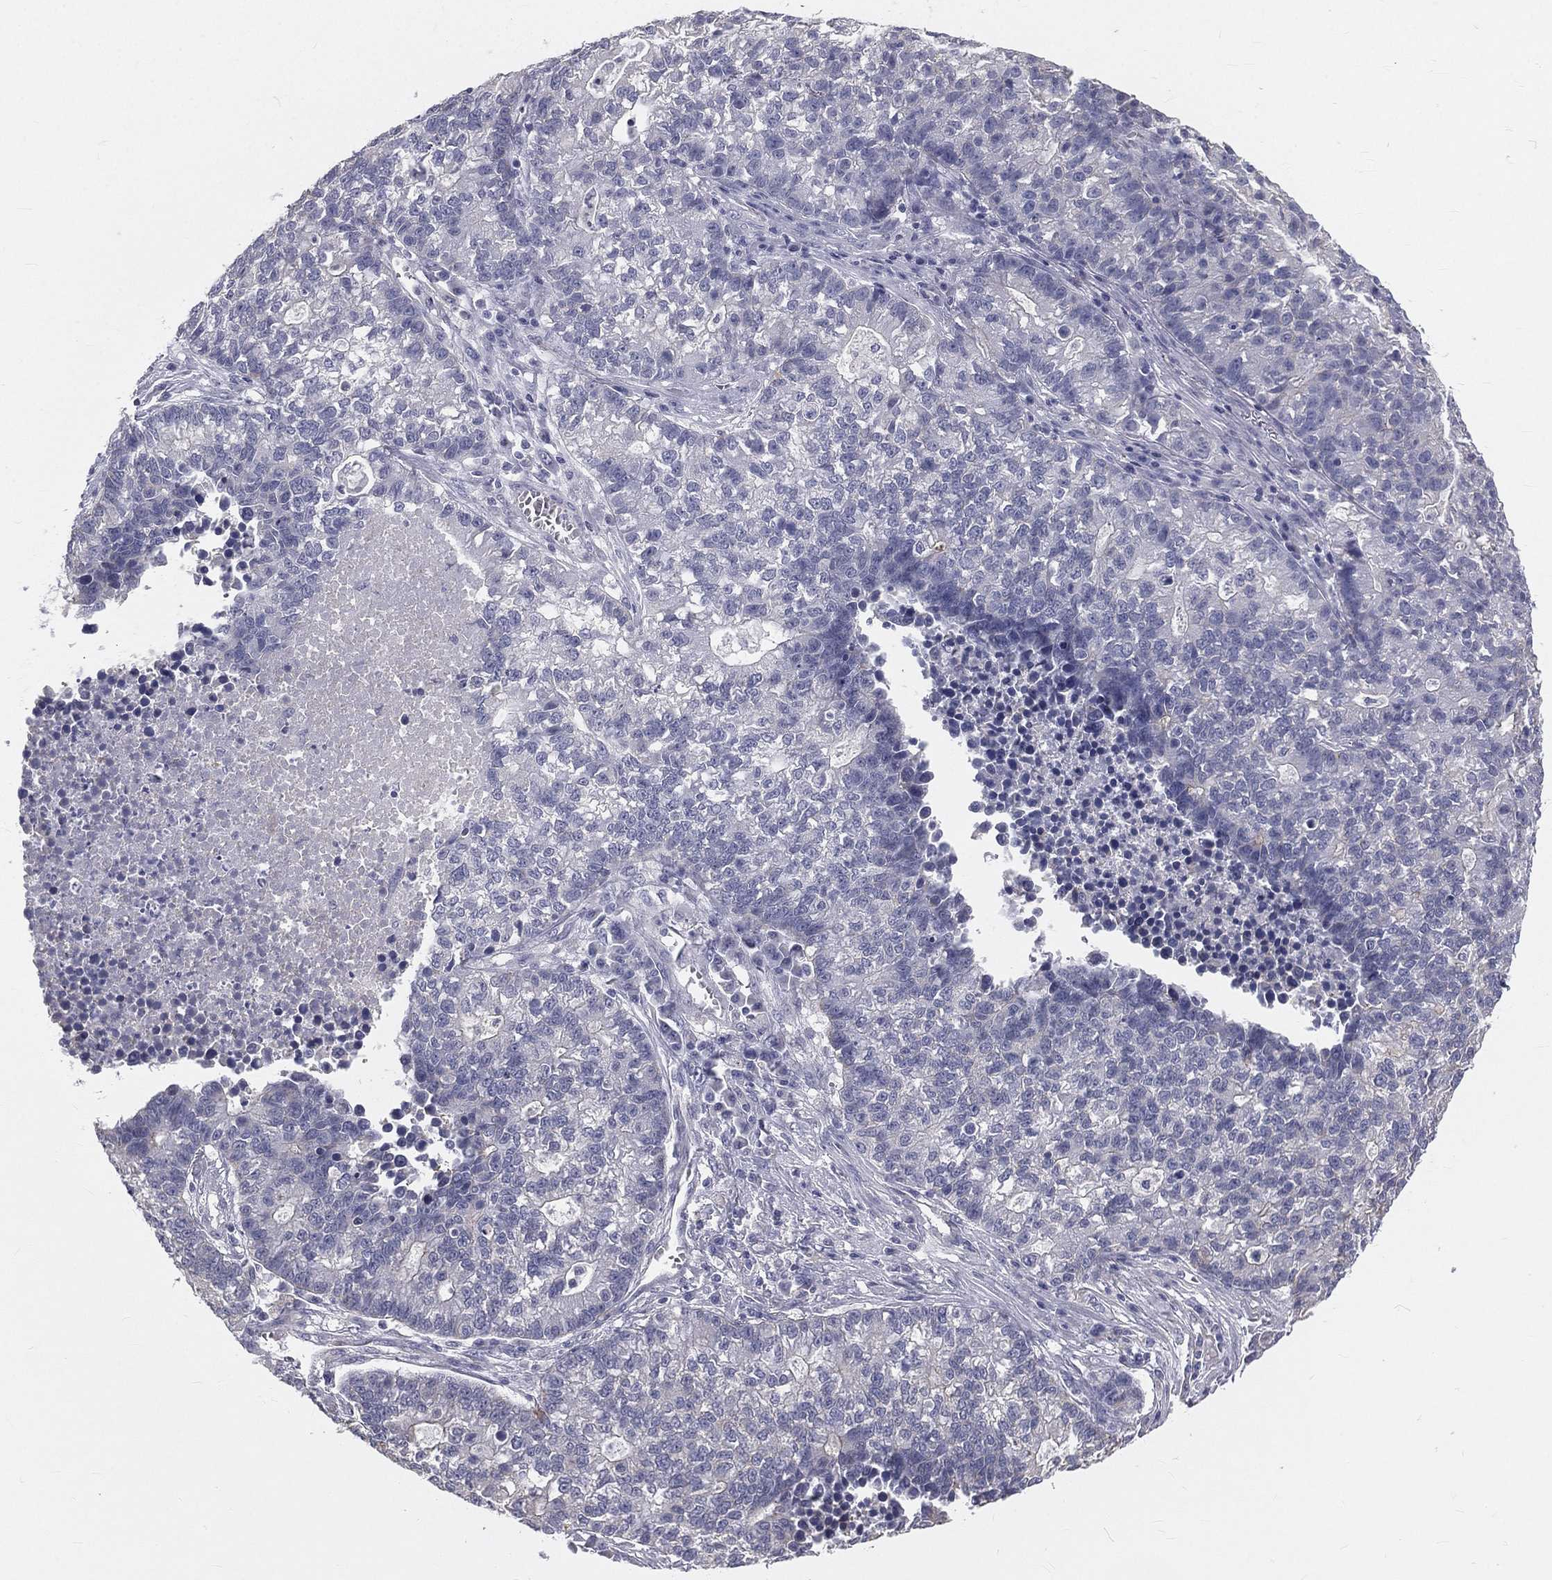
{"staining": {"intensity": "negative", "quantity": "none", "location": "none"}, "tissue": "lung cancer", "cell_type": "Tumor cells", "image_type": "cancer", "snomed": [{"axis": "morphology", "description": "Adenocarcinoma, NOS"}, {"axis": "topography", "description": "Lung"}], "caption": "DAB immunohistochemical staining of lung adenocarcinoma reveals no significant positivity in tumor cells.", "gene": "MUC13", "patient": {"sex": "male", "age": 57}}